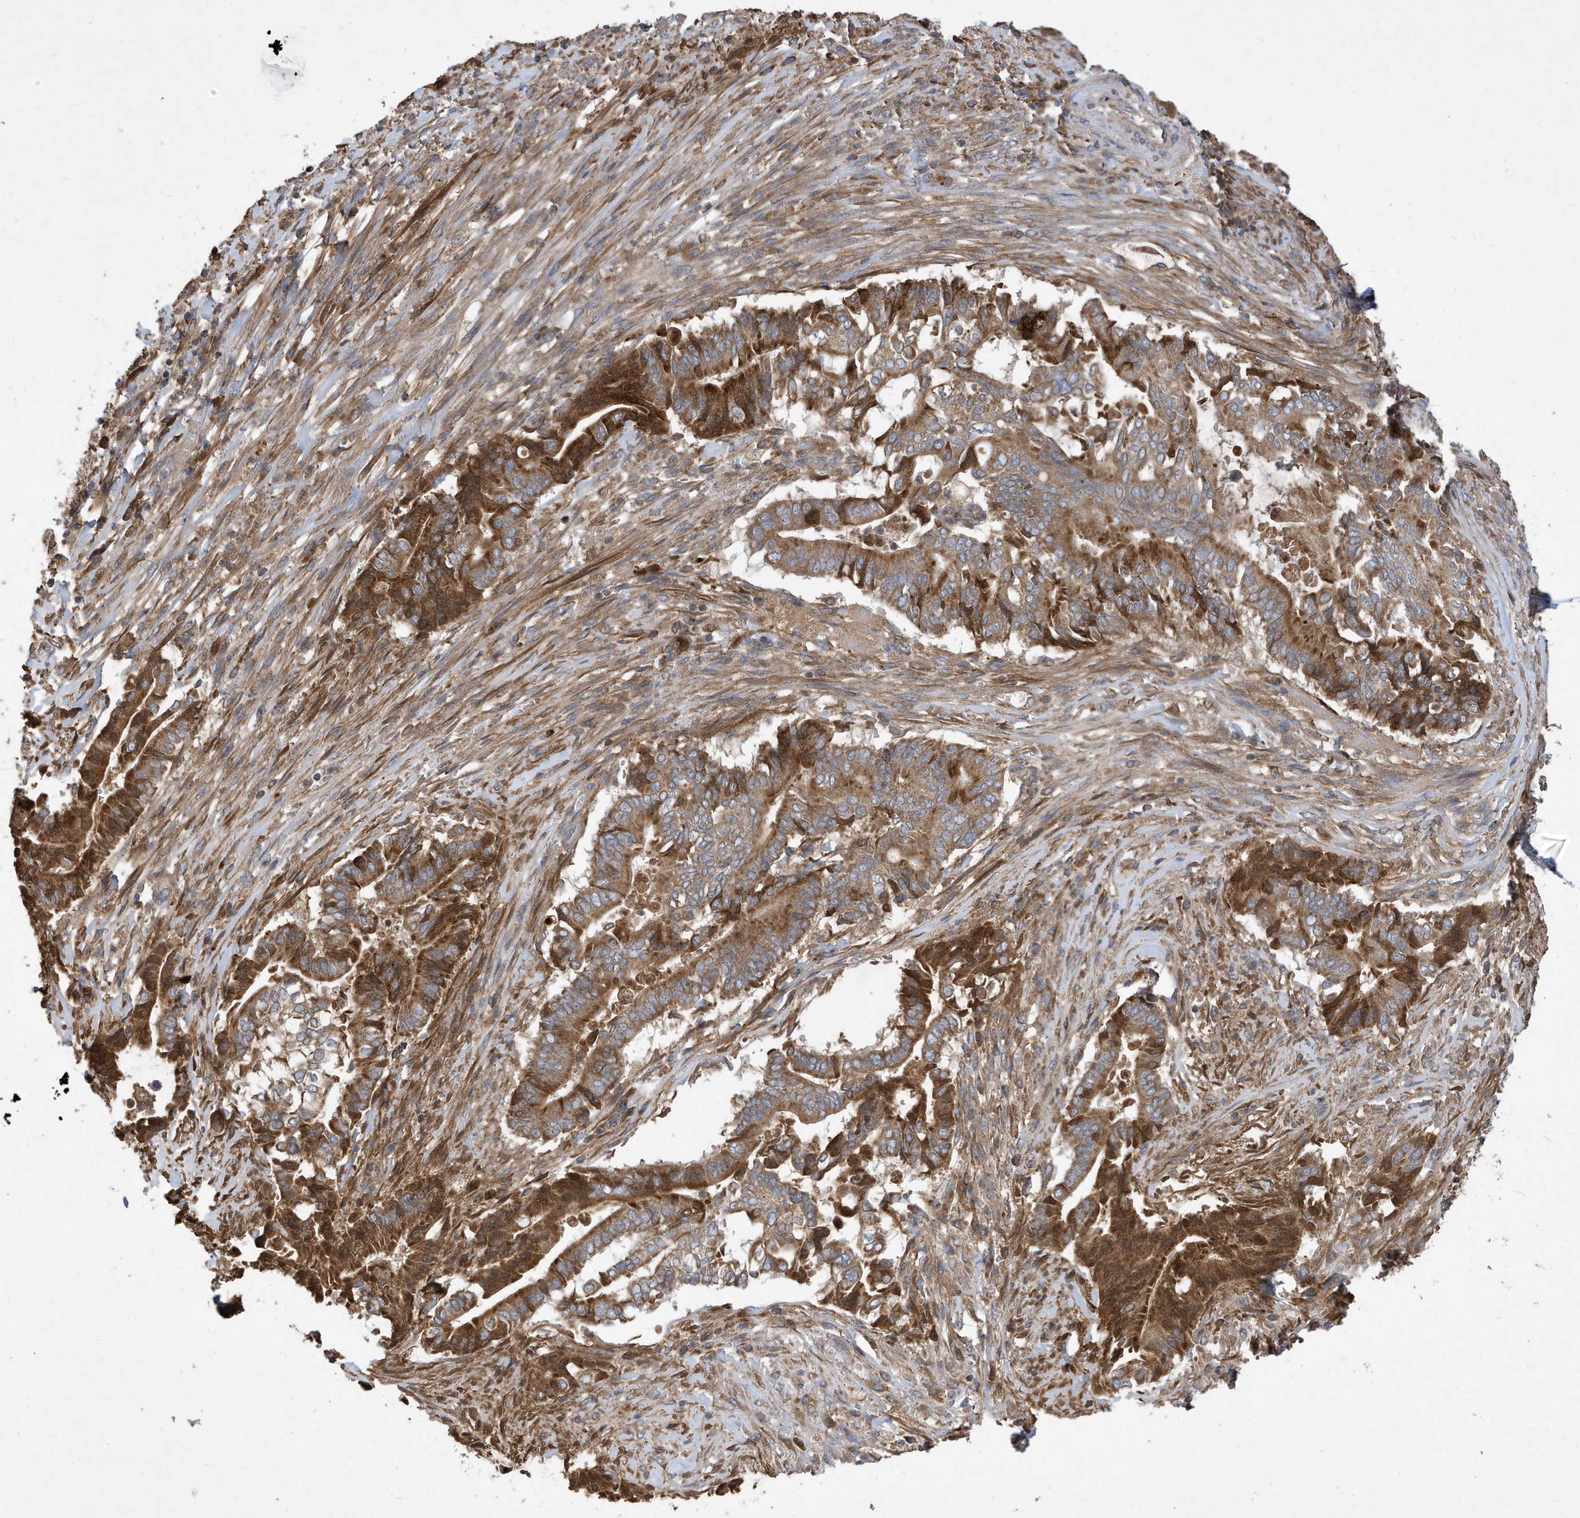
{"staining": {"intensity": "strong", "quantity": "25%-75%", "location": "cytoplasmic/membranous"}, "tissue": "pancreatic cancer", "cell_type": "Tumor cells", "image_type": "cancer", "snomed": [{"axis": "morphology", "description": "Adenocarcinoma, NOS"}, {"axis": "topography", "description": "Pancreas"}], "caption": "Adenocarcinoma (pancreatic) stained with a brown dye demonstrates strong cytoplasmic/membranous positive staining in approximately 25%-75% of tumor cells.", "gene": "STK19", "patient": {"sex": "male", "age": 68}}